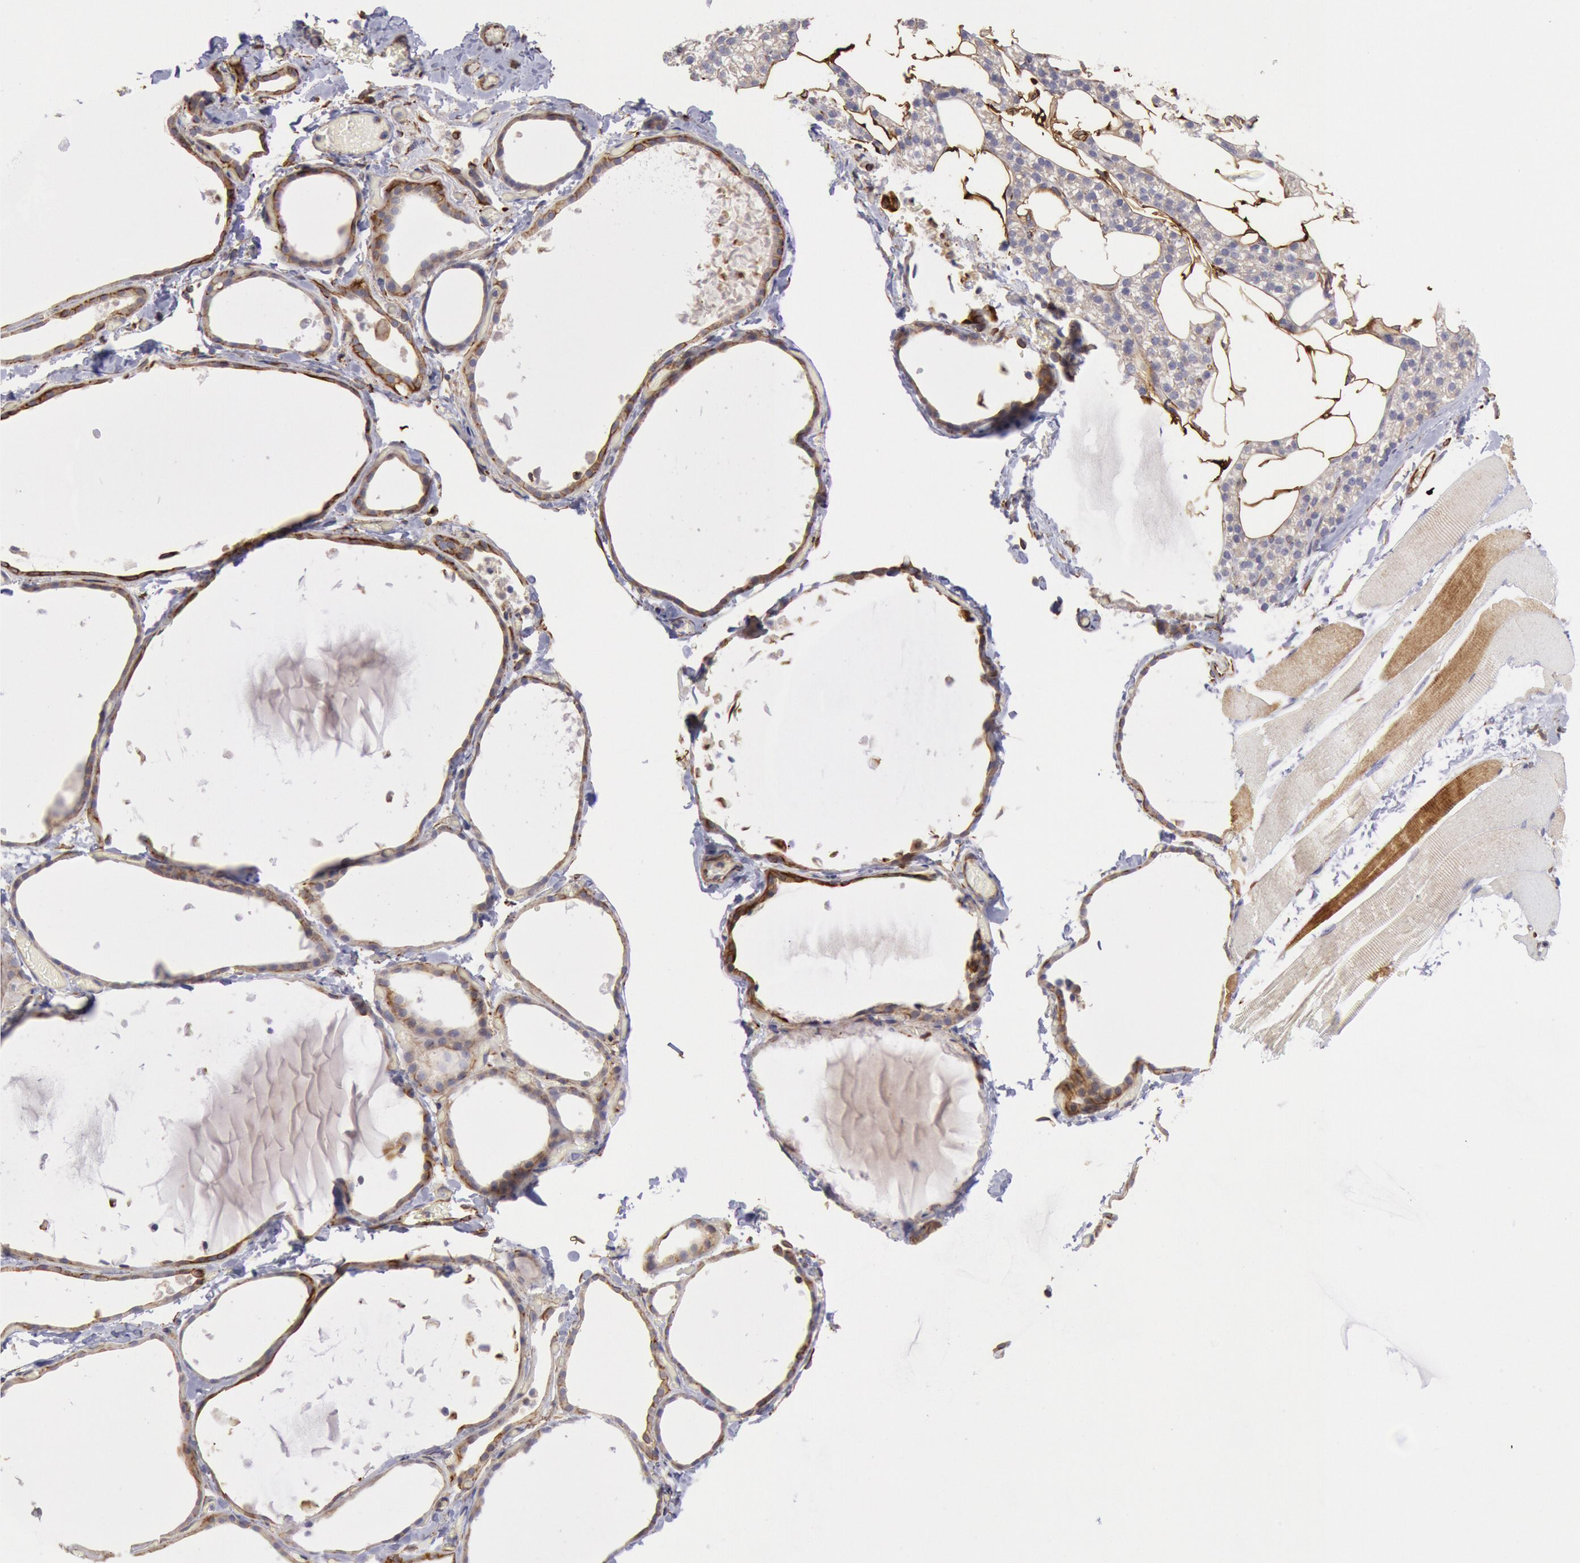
{"staining": {"intensity": "moderate", "quantity": "25%-75%", "location": "cytoplasmic/membranous"}, "tissue": "thyroid gland", "cell_type": "Glandular cells", "image_type": "normal", "snomed": [{"axis": "morphology", "description": "Normal tissue, NOS"}, {"axis": "topography", "description": "Thyroid gland"}], "caption": "Moderate cytoplasmic/membranous protein positivity is present in approximately 25%-75% of glandular cells in thyroid gland. The protein of interest is stained brown, and the nuclei are stained in blue (DAB (3,3'-diaminobenzidine) IHC with brightfield microscopy, high magnification).", "gene": "RNF139", "patient": {"sex": "female", "age": 22}}